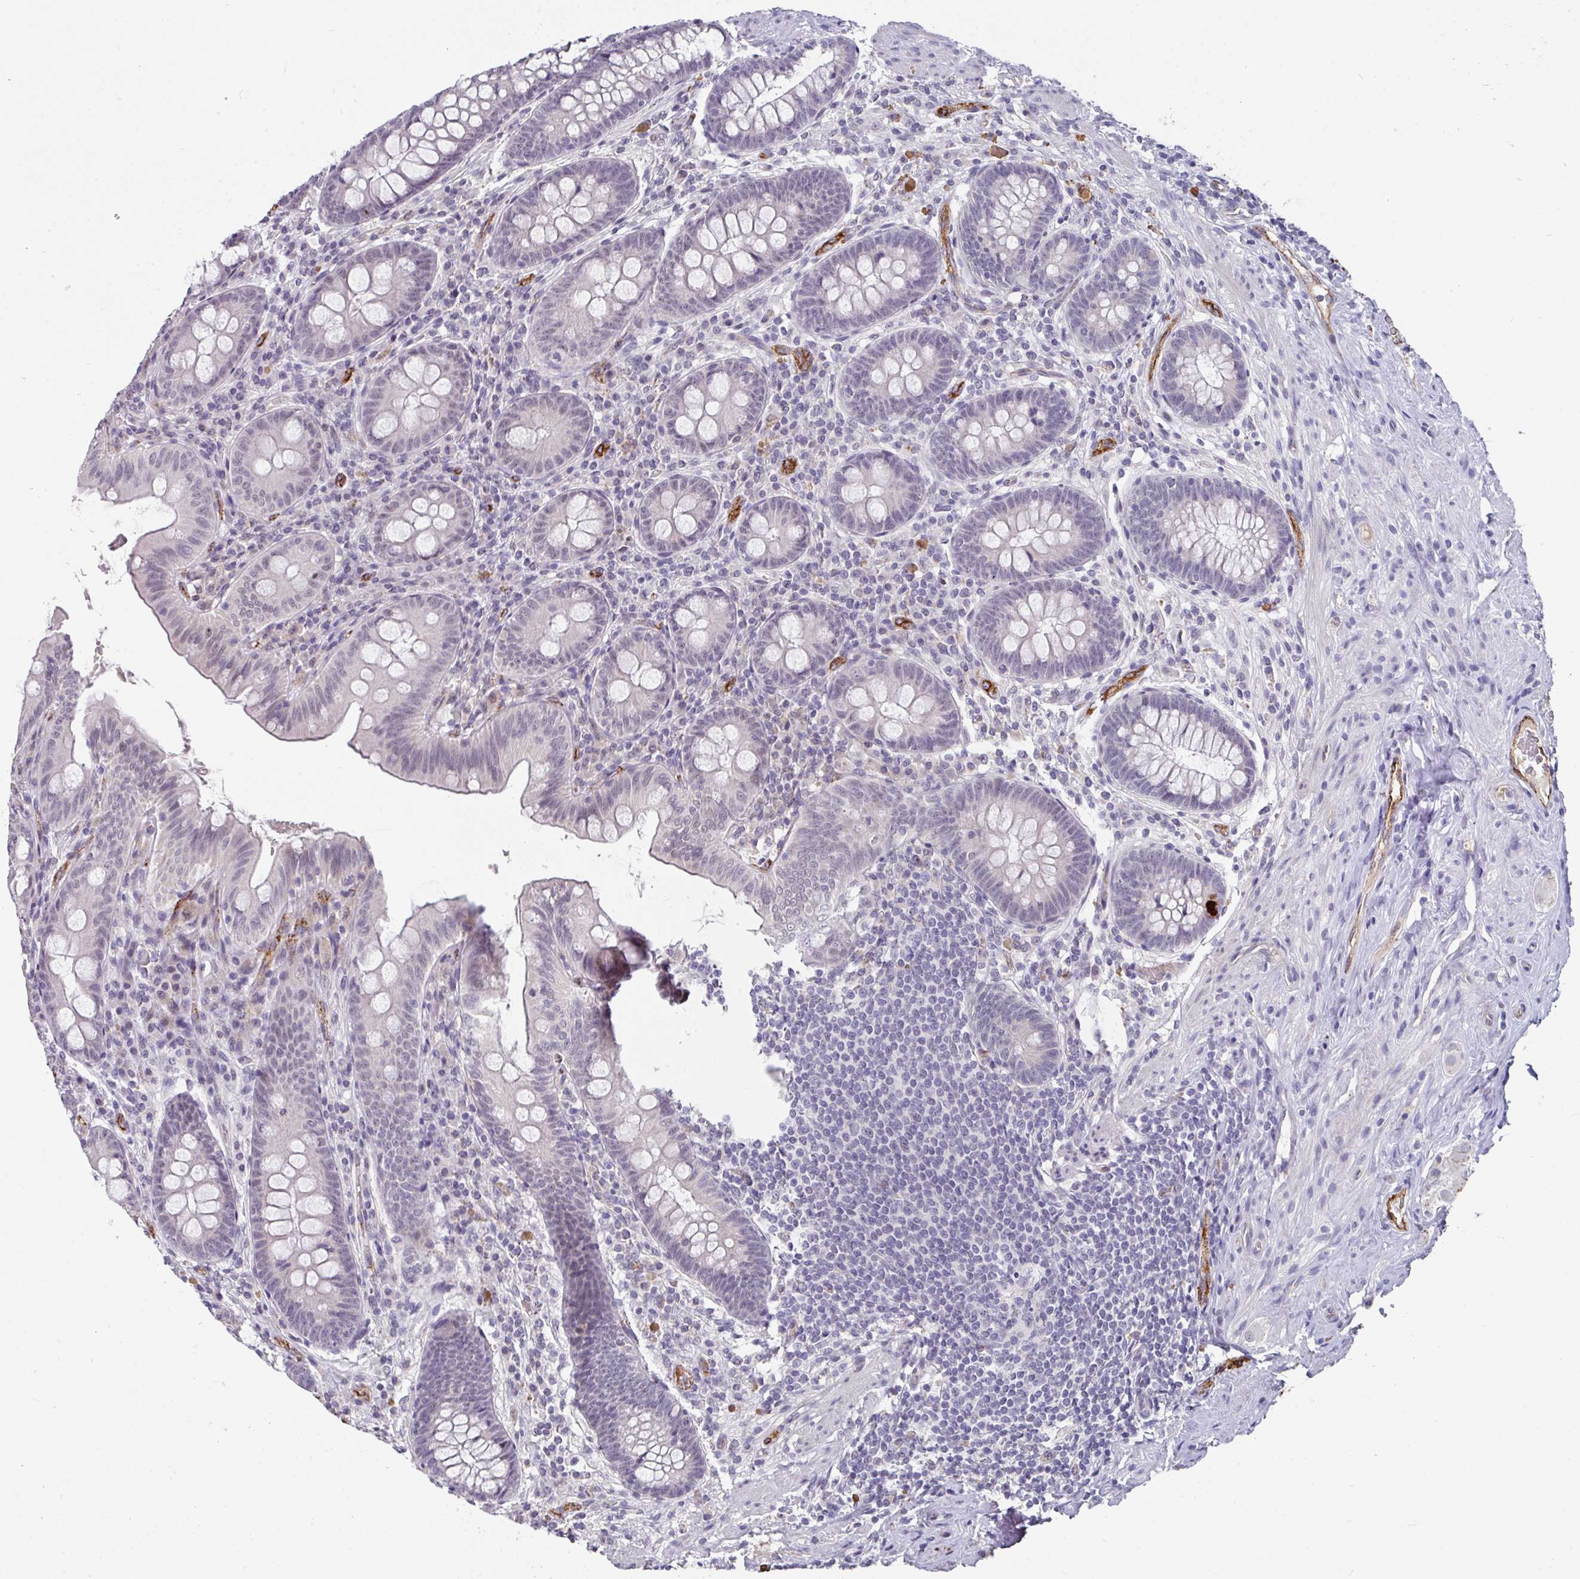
{"staining": {"intensity": "negative", "quantity": "none", "location": "none"}, "tissue": "appendix", "cell_type": "Glandular cells", "image_type": "normal", "snomed": [{"axis": "morphology", "description": "Normal tissue, NOS"}, {"axis": "topography", "description": "Appendix"}], "caption": "IHC image of normal appendix: appendix stained with DAB (3,3'-diaminobenzidine) demonstrates no significant protein staining in glandular cells. (IHC, brightfield microscopy, high magnification).", "gene": "SIDT2", "patient": {"sex": "male", "age": 71}}